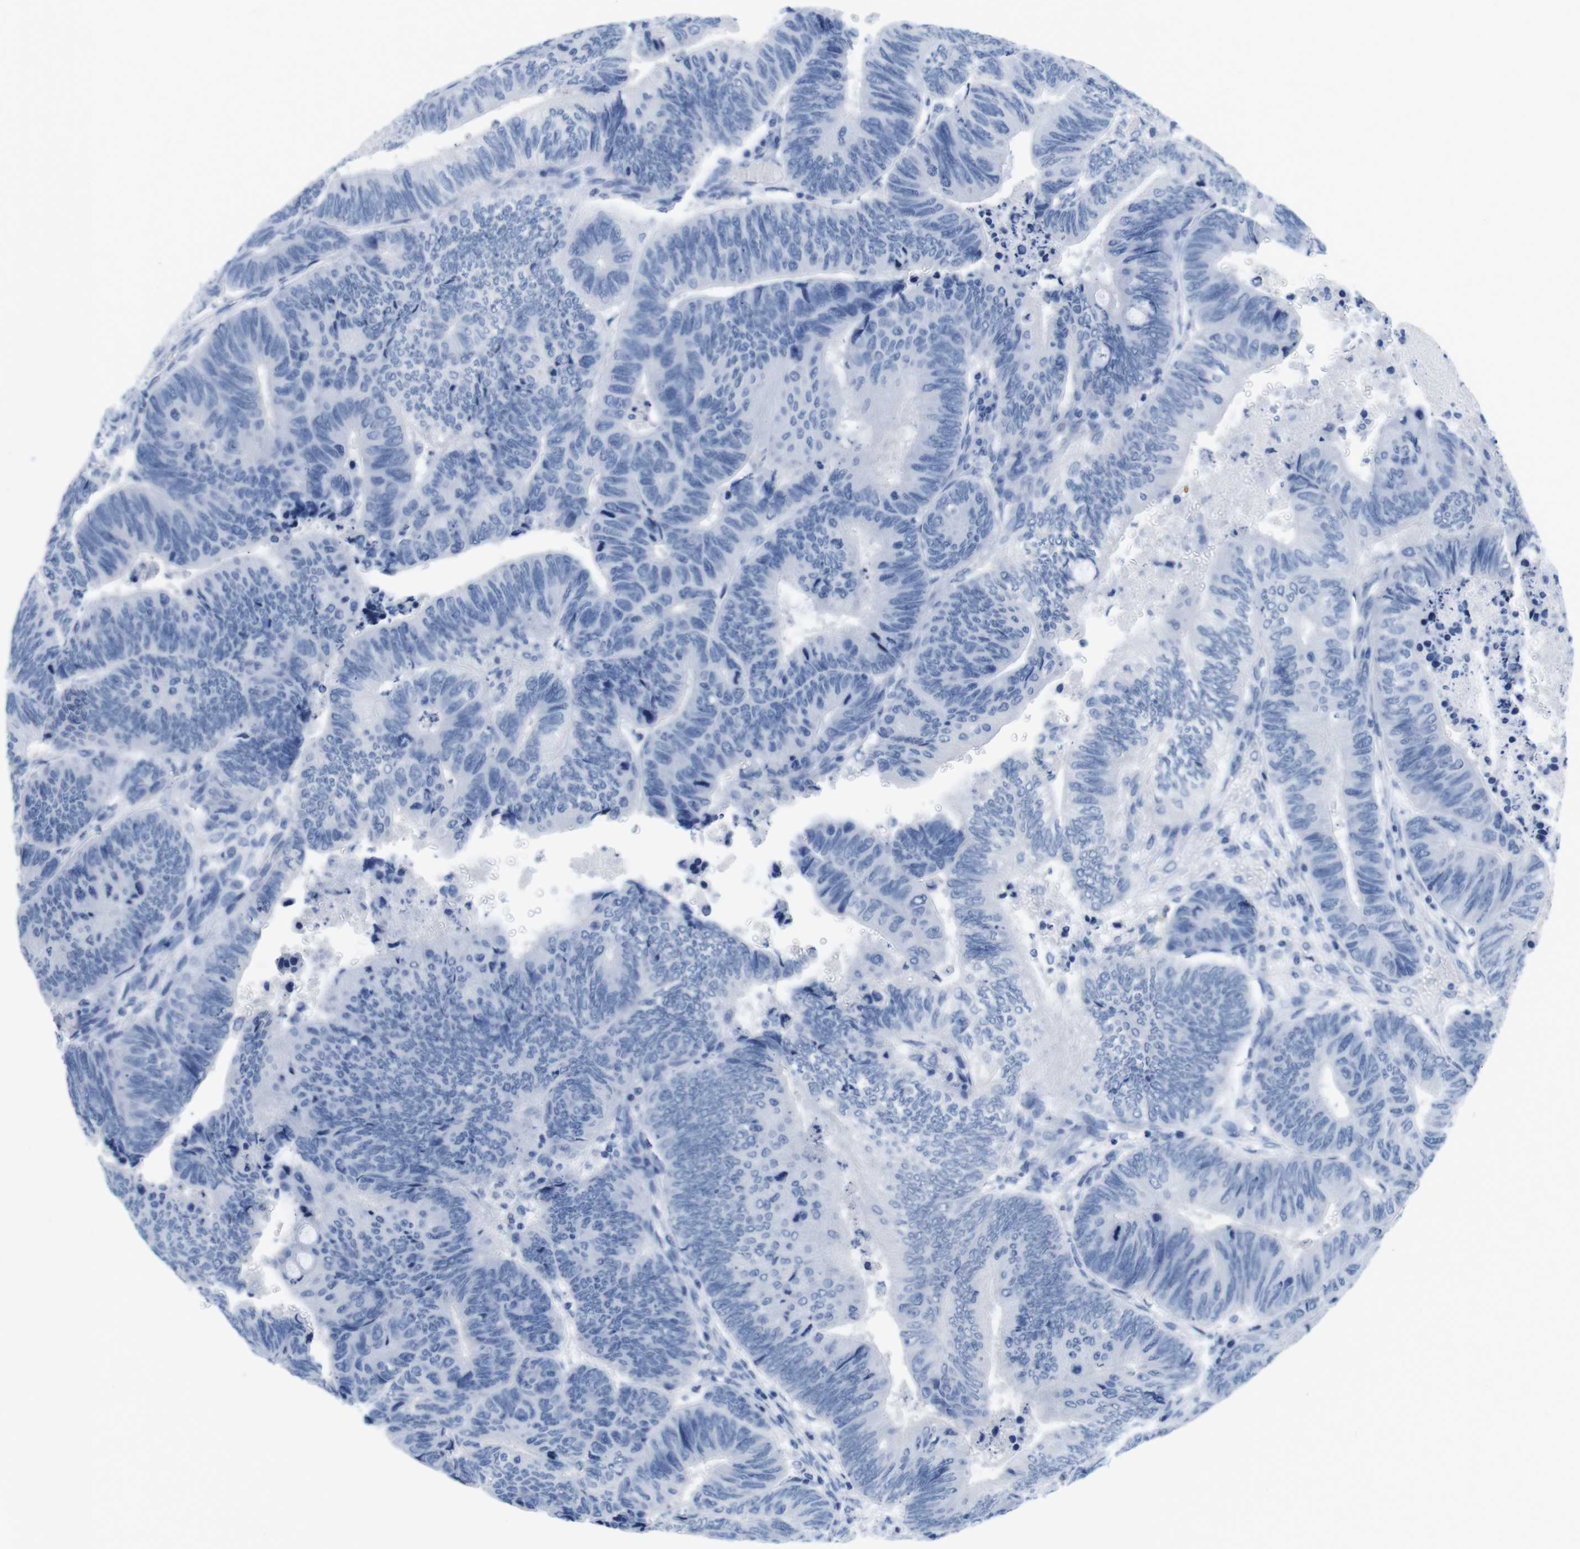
{"staining": {"intensity": "negative", "quantity": "none", "location": "none"}, "tissue": "colorectal cancer", "cell_type": "Tumor cells", "image_type": "cancer", "snomed": [{"axis": "morphology", "description": "Normal tissue, NOS"}, {"axis": "morphology", "description": "Adenocarcinoma, NOS"}, {"axis": "topography", "description": "Rectum"}, {"axis": "topography", "description": "Peripheral nerve tissue"}], "caption": "Colorectal cancer (adenocarcinoma) stained for a protein using immunohistochemistry (IHC) reveals no expression tumor cells.", "gene": "MAP6", "patient": {"sex": "male", "age": 92}}